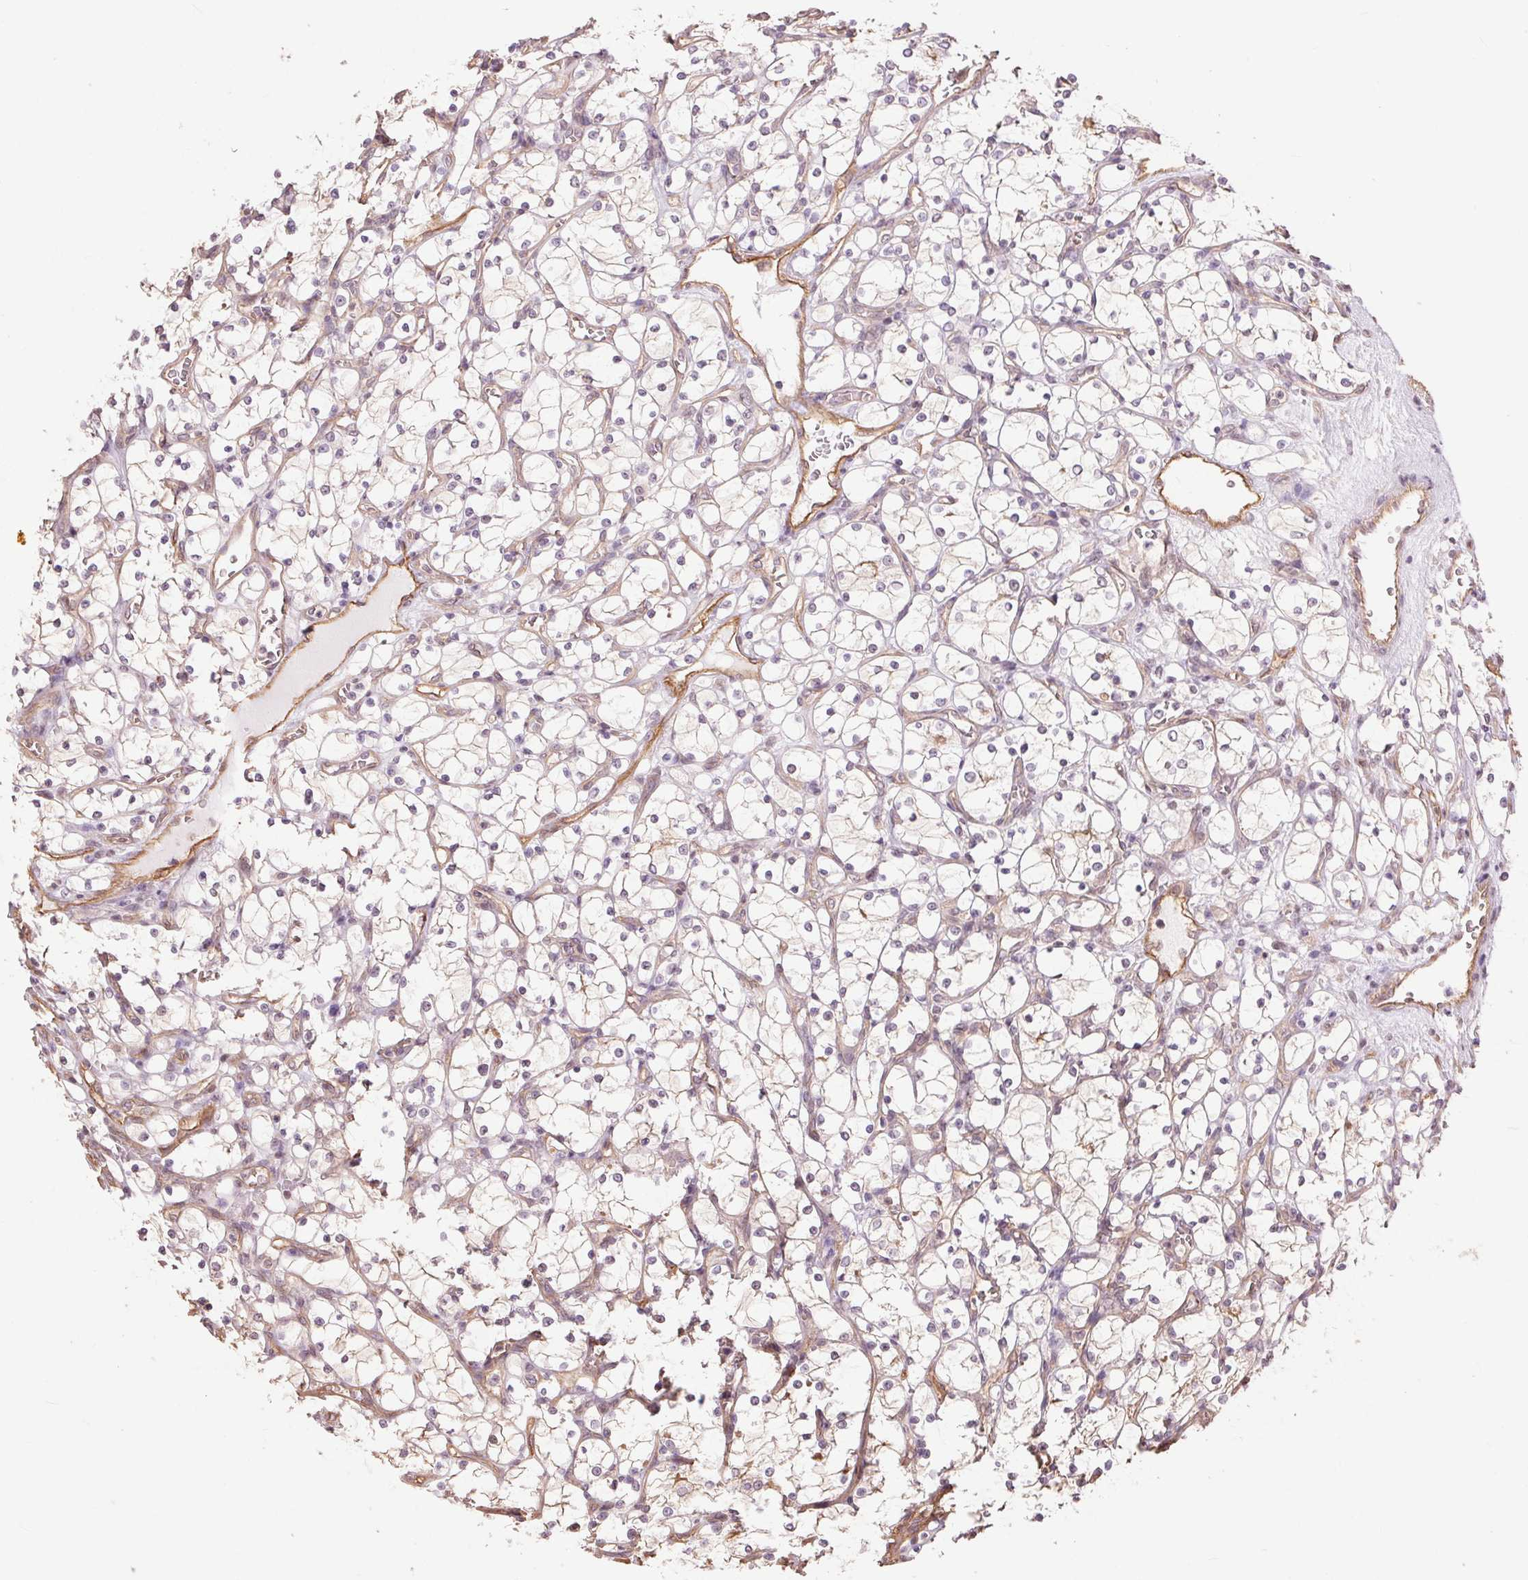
{"staining": {"intensity": "negative", "quantity": "none", "location": "none"}, "tissue": "renal cancer", "cell_type": "Tumor cells", "image_type": "cancer", "snomed": [{"axis": "morphology", "description": "Adenocarcinoma, NOS"}, {"axis": "topography", "description": "Kidney"}], "caption": "This is an immunohistochemistry (IHC) photomicrograph of human renal adenocarcinoma. There is no expression in tumor cells.", "gene": "PALM", "patient": {"sex": "female", "age": 69}}